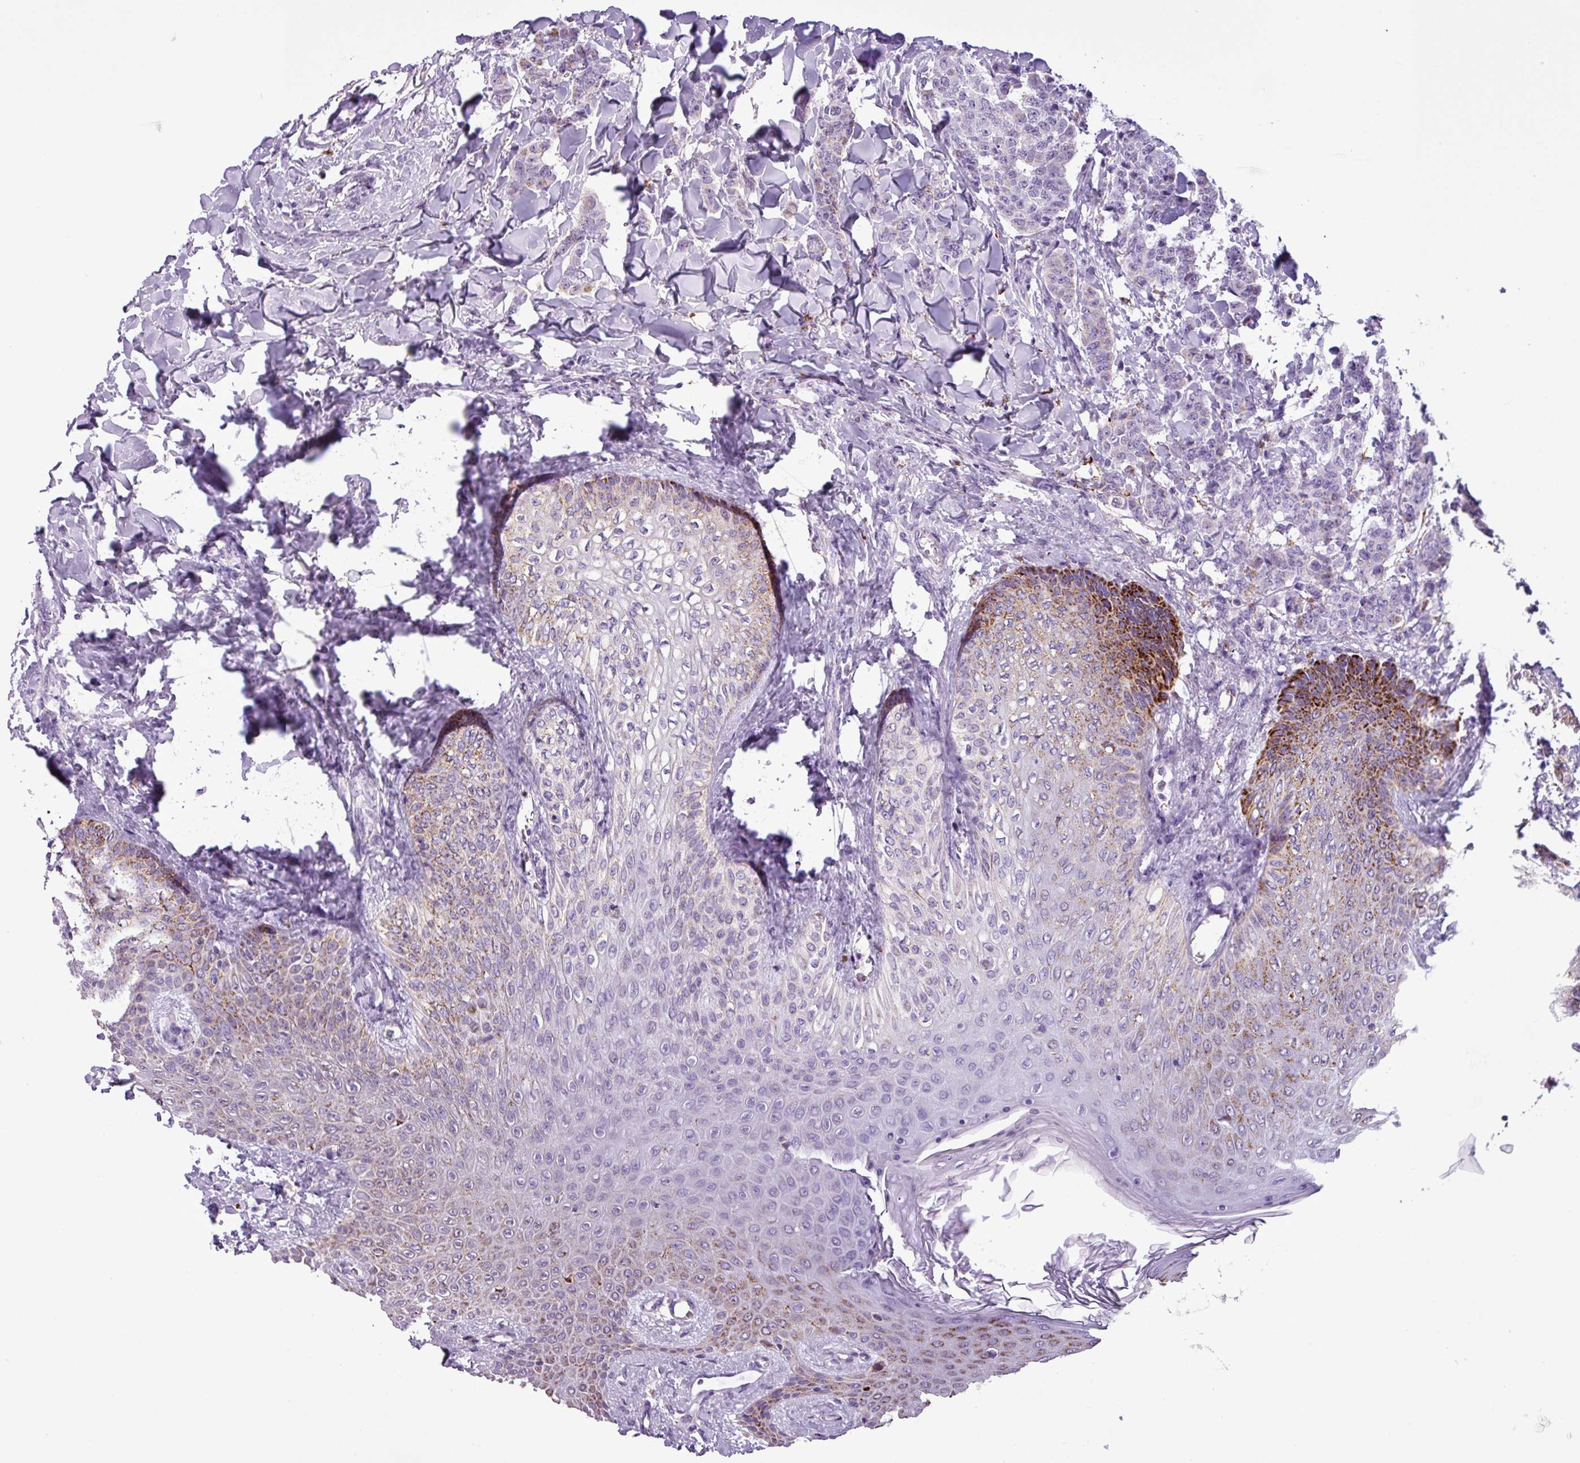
{"staining": {"intensity": "weak", "quantity": "<25%", "location": "cytoplasmic/membranous"}, "tissue": "breast cancer", "cell_type": "Tumor cells", "image_type": "cancer", "snomed": [{"axis": "morphology", "description": "Duct carcinoma"}, {"axis": "topography", "description": "Breast"}], "caption": "High power microscopy photomicrograph of an immunohistochemistry micrograph of breast cancer, revealing no significant positivity in tumor cells.", "gene": "ZNF667", "patient": {"sex": "female", "age": 40}}